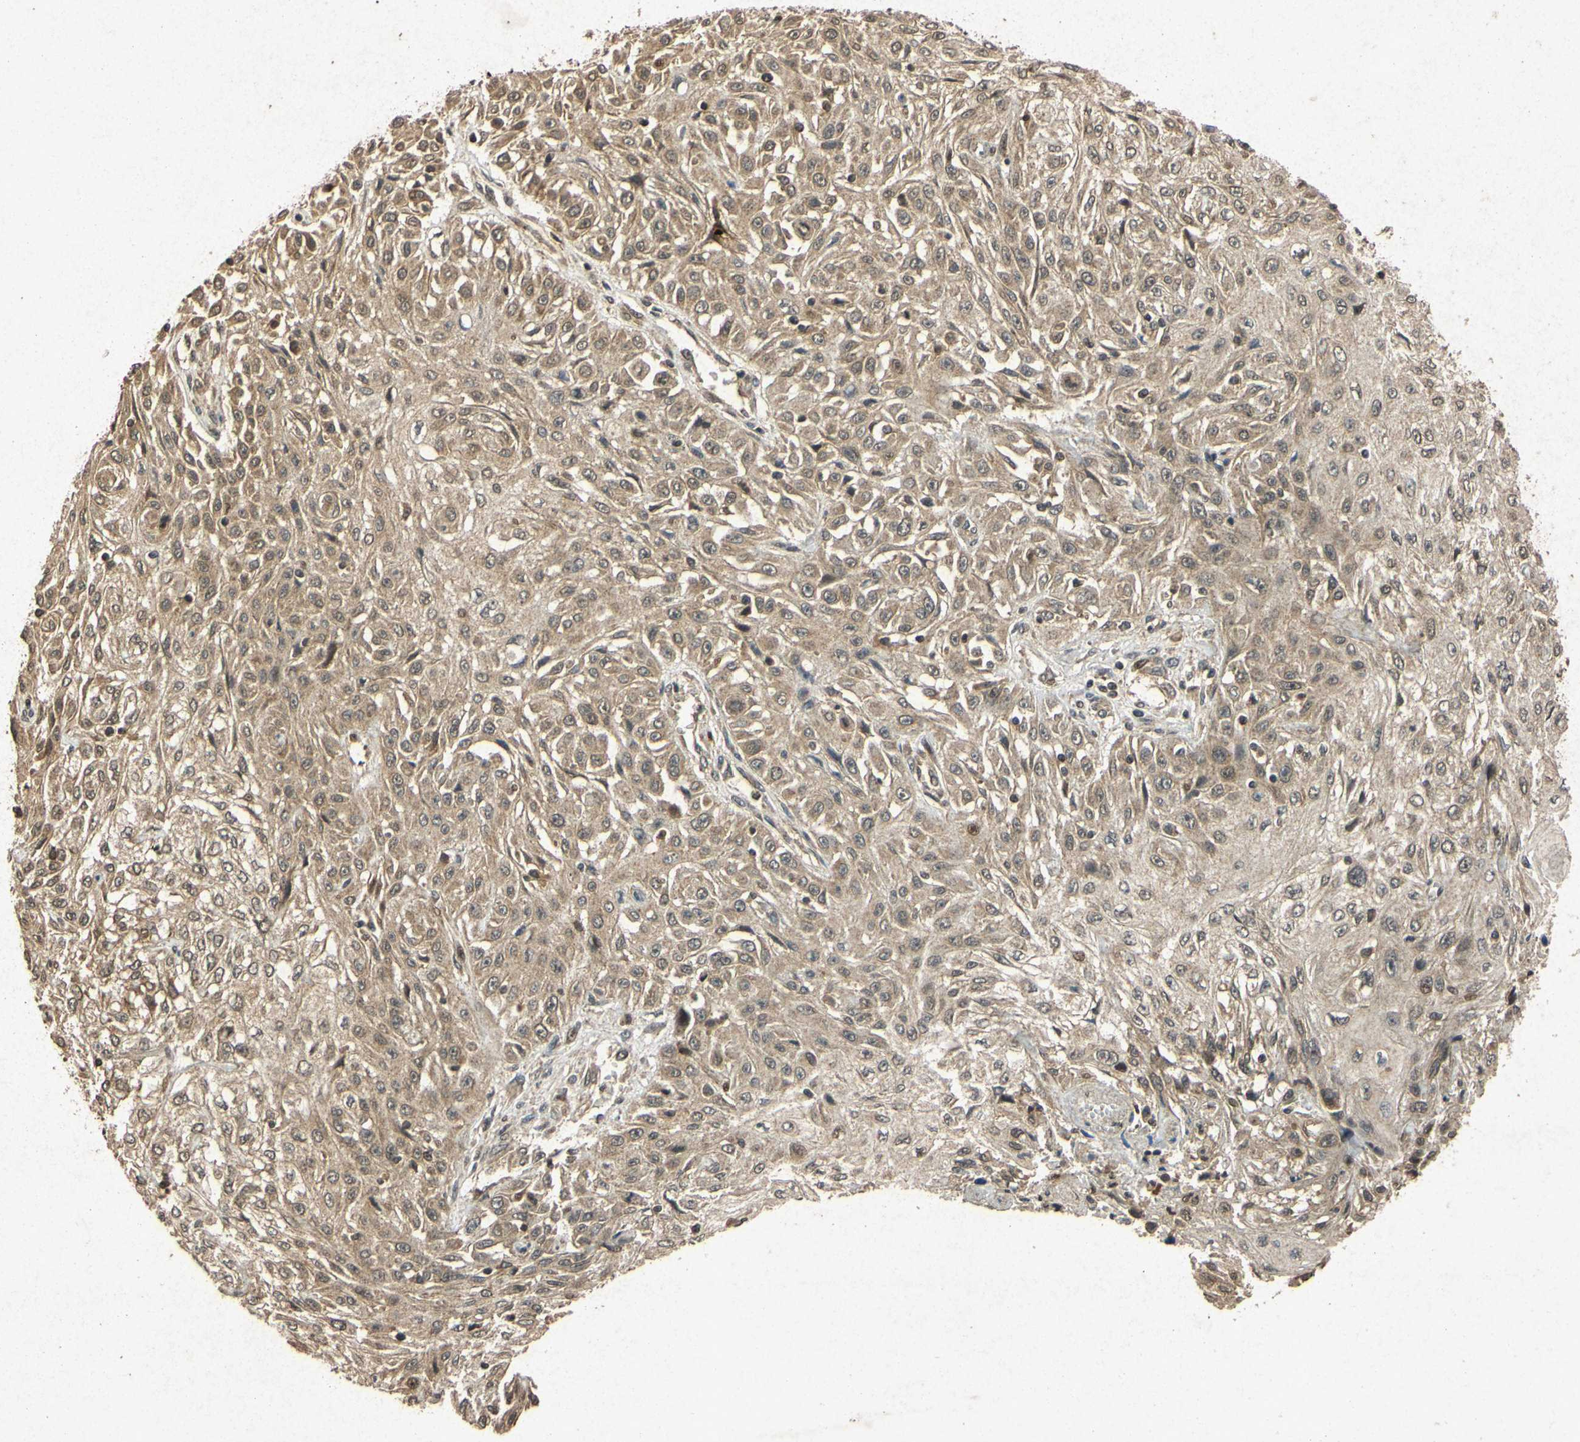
{"staining": {"intensity": "weak", "quantity": ">75%", "location": "cytoplasmic/membranous"}, "tissue": "skin cancer", "cell_type": "Tumor cells", "image_type": "cancer", "snomed": [{"axis": "morphology", "description": "Squamous cell carcinoma, NOS"}, {"axis": "morphology", "description": "Squamous cell carcinoma, metastatic, NOS"}, {"axis": "topography", "description": "Skin"}, {"axis": "topography", "description": "Lymph node"}], "caption": "There is low levels of weak cytoplasmic/membranous expression in tumor cells of skin cancer, as demonstrated by immunohistochemical staining (brown color).", "gene": "ATP6V1H", "patient": {"sex": "male", "age": 75}}